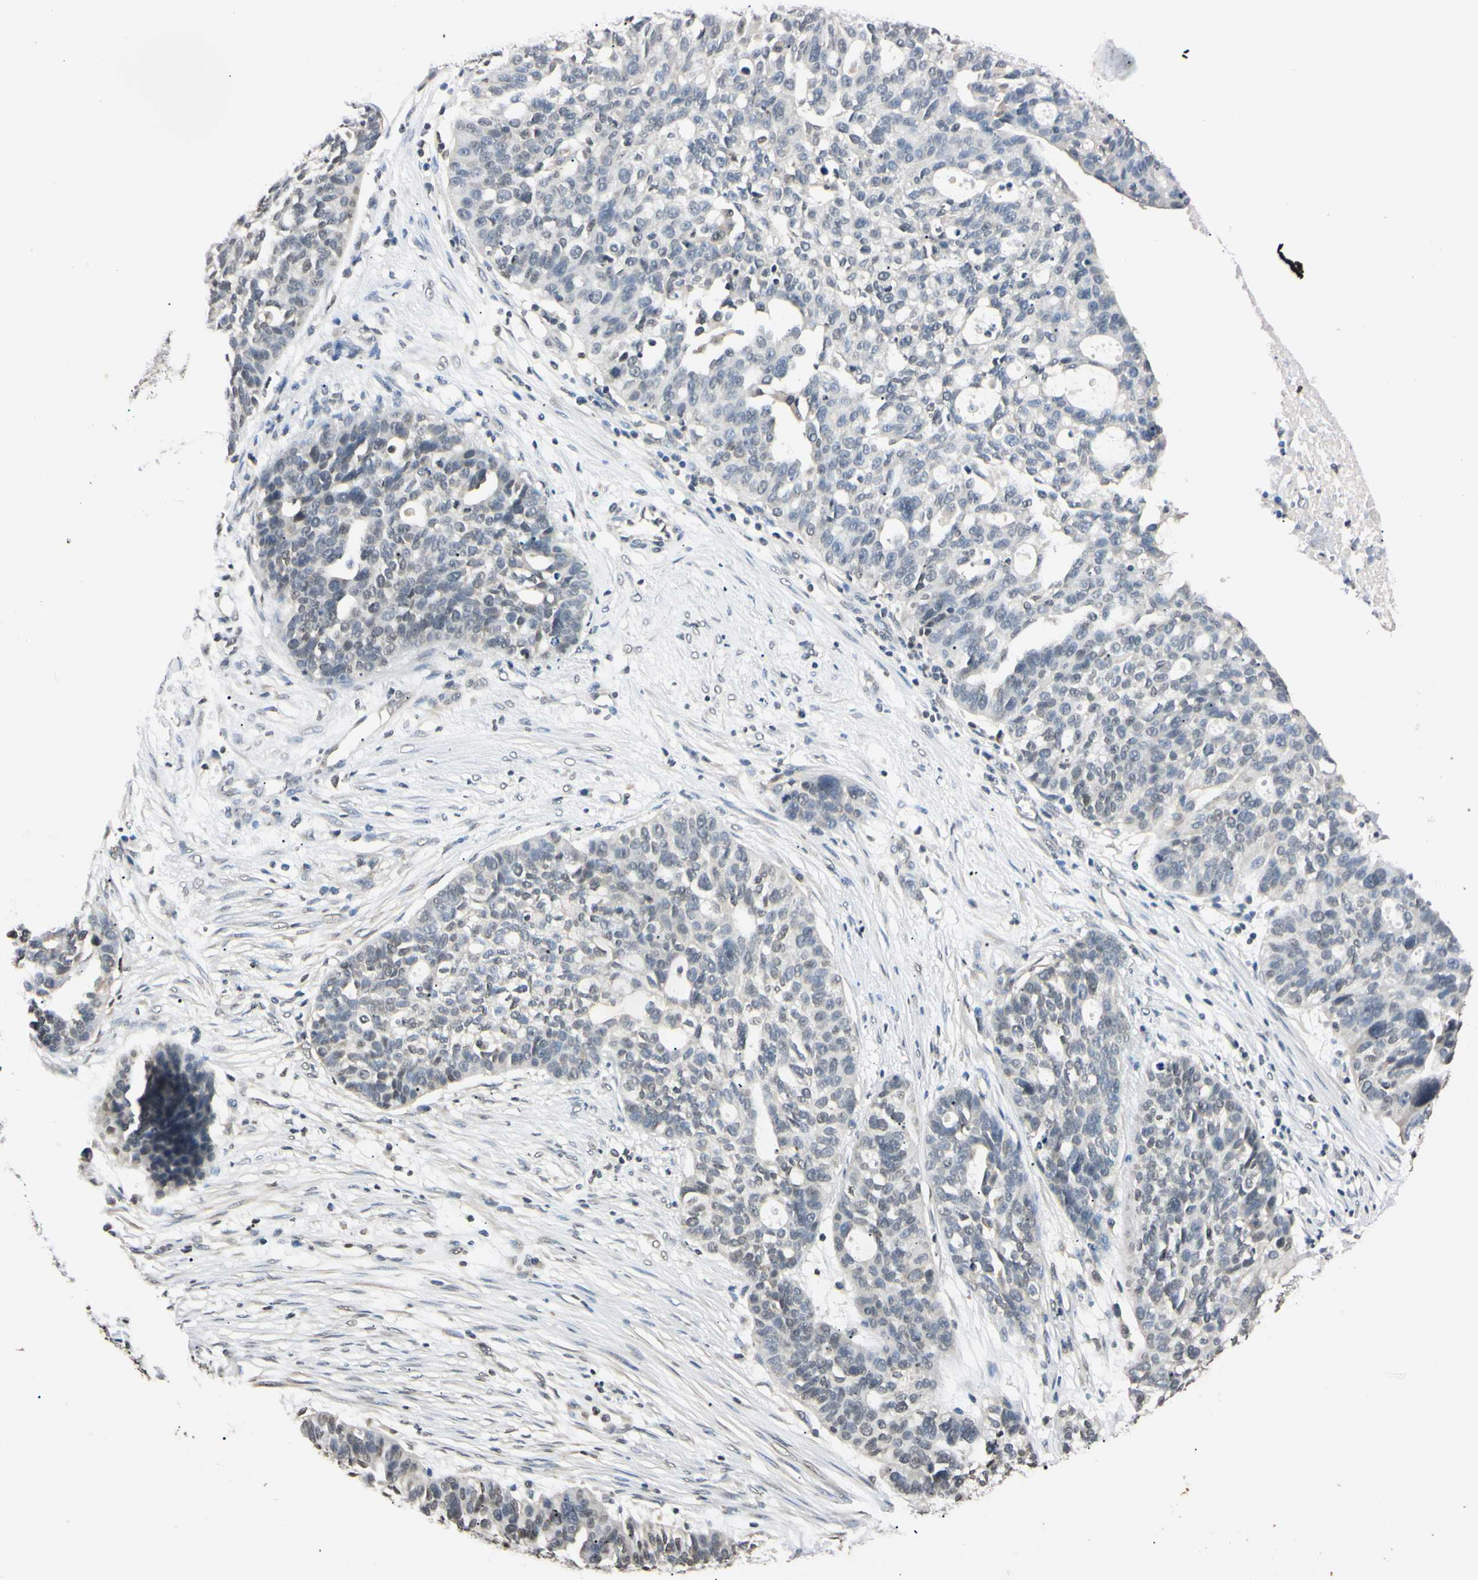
{"staining": {"intensity": "weak", "quantity": "<25%", "location": "nuclear"}, "tissue": "ovarian cancer", "cell_type": "Tumor cells", "image_type": "cancer", "snomed": [{"axis": "morphology", "description": "Cystadenocarcinoma, serous, NOS"}, {"axis": "topography", "description": "Ovary"}], "caption": "The immunohistochemistry (IHC) histopathology image has no significant staining in tumor cells of ovarian cancer tissue.", "gene": "CDC45", "patient": {"sex": "female", "age": 59}}